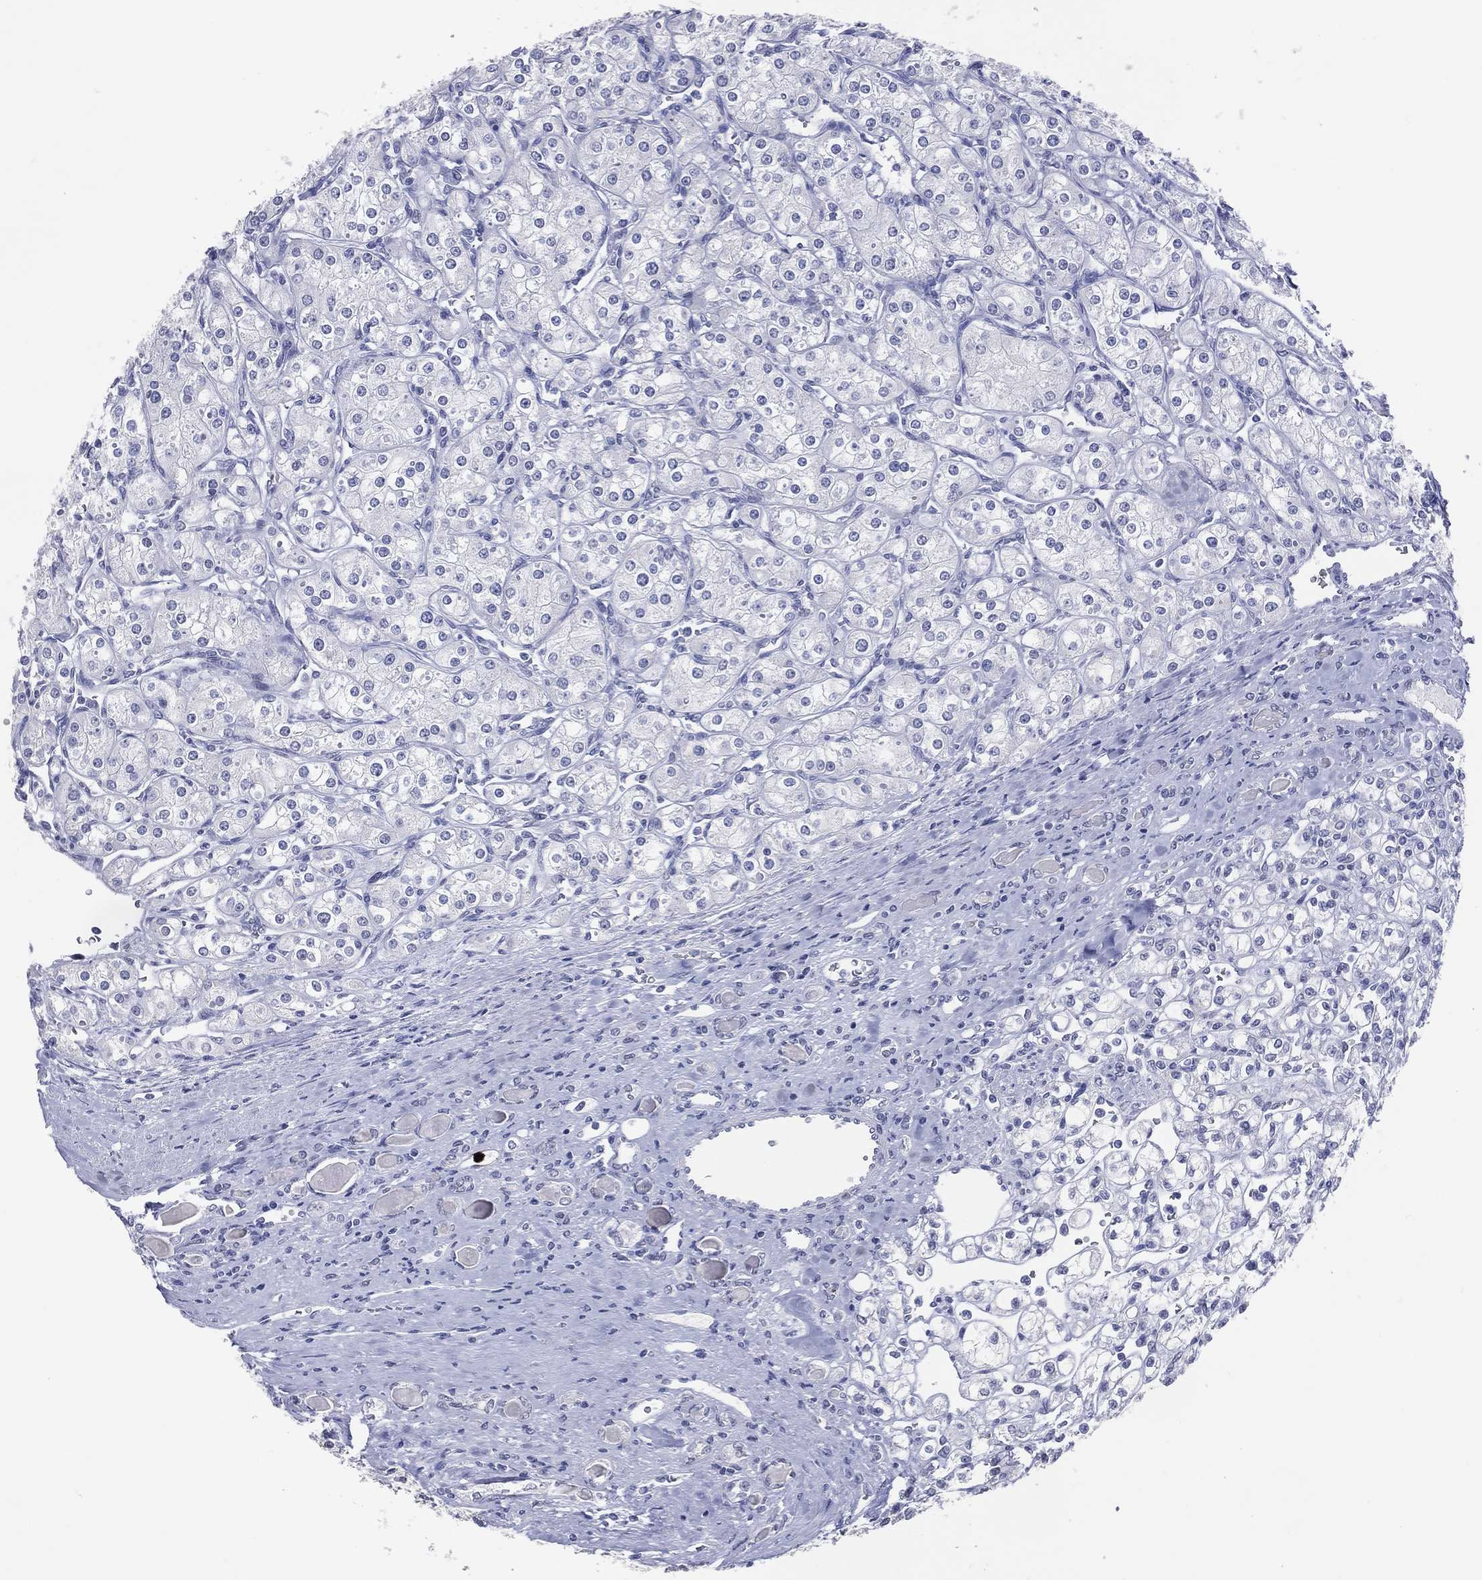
{"staining": {"intensity": "negative", "quantity": "none", "location": "none"}, "tissue": "renal cancer", "cell_type": "Tumor cells", "image_type": "cancer", "snomed": [{"axis": "morphology", "description": "Adenocarcinoma, NOS"}, {"axis": "topography", "description": "Kidney"}], "caption": "Renal adenocarcinoma was stained to show a protein in brown. There is no significant positivity in tumor cells.", "gene": "CFAP58", "patient": {"sex": "male", "age": 77}}